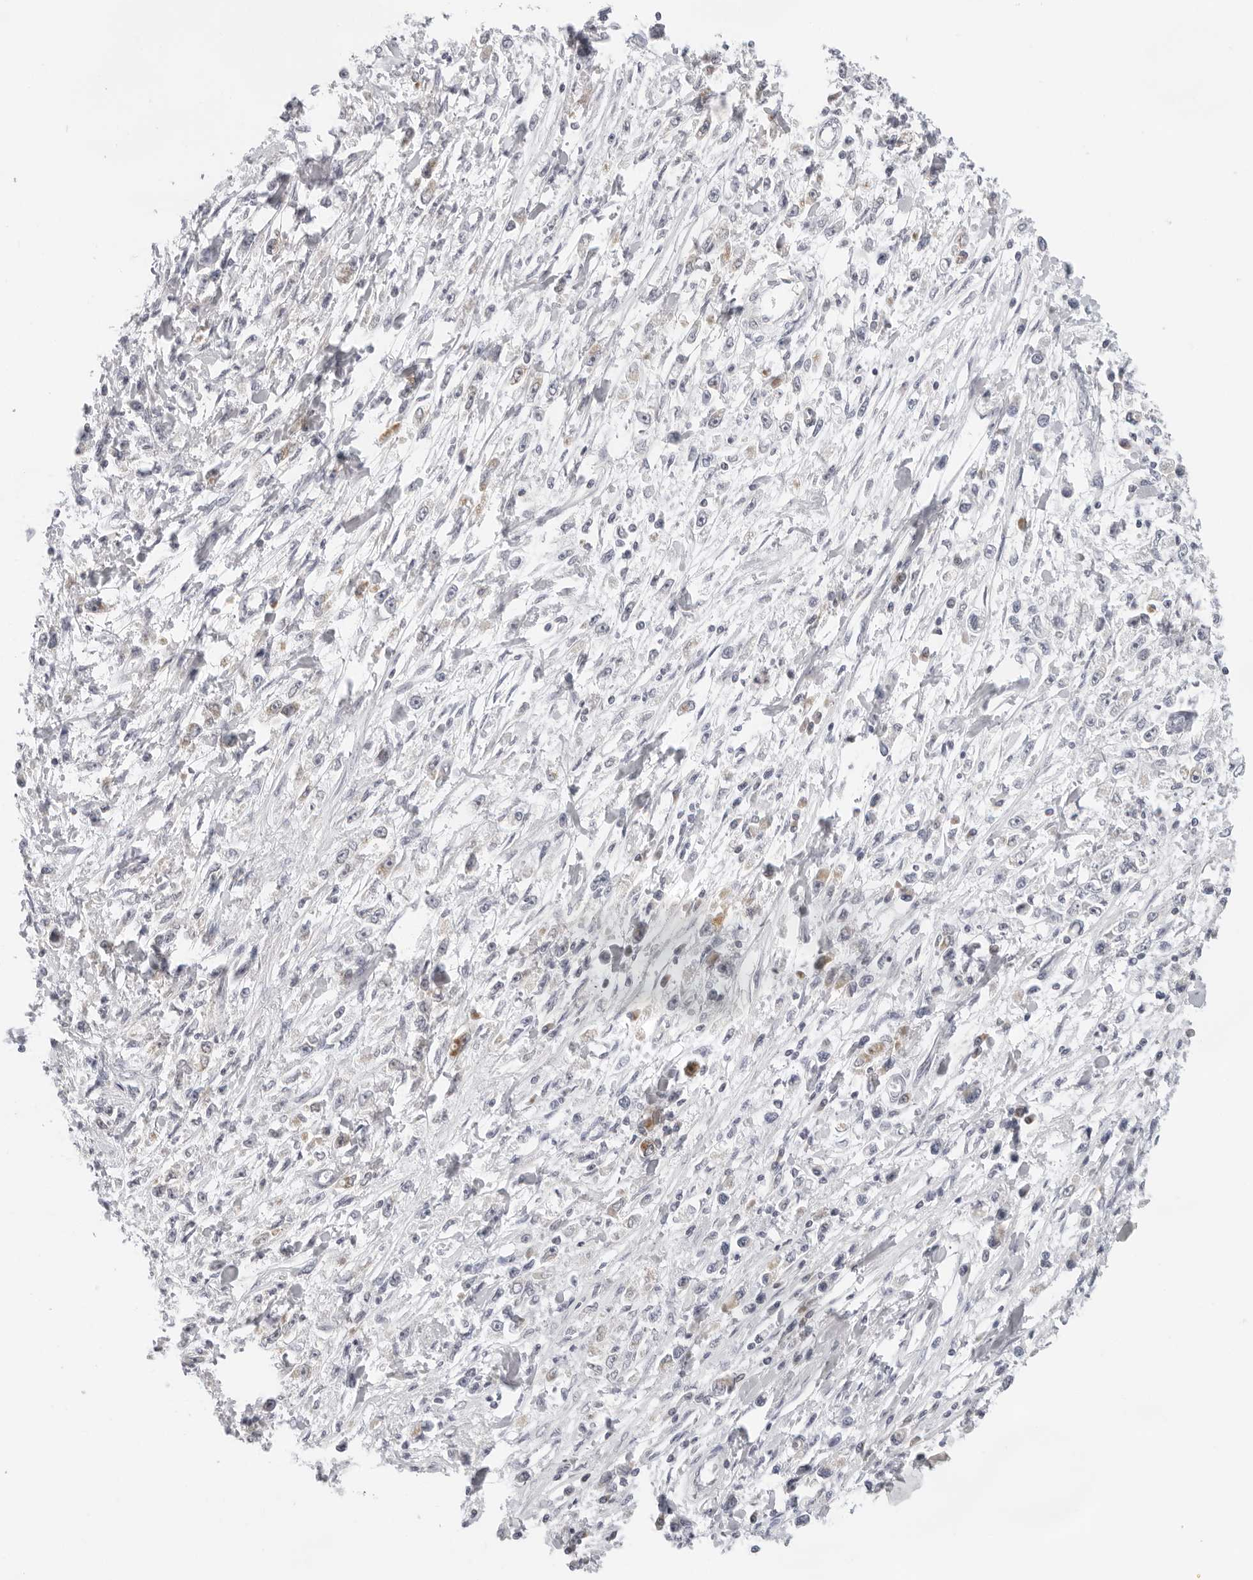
{"staining": {"intensity": "weak", "quantity": "<25%", "location": "cytoplasmic/membranous"}, "tissue": "stomach cancer", "cell_type": "Tumor cells", "image_type": "cancer", "snomed": [{"axis": "morphology", "description": "Adenocarcinoma, NOS"}, {"axis": "topography", "description": "Stomach"}], "caption": "Tumor cells are negative for brown protein staining in stomach adenocarcinoma.", "gene": "CIART", "patient": {"sex": "female", "age": 59}}